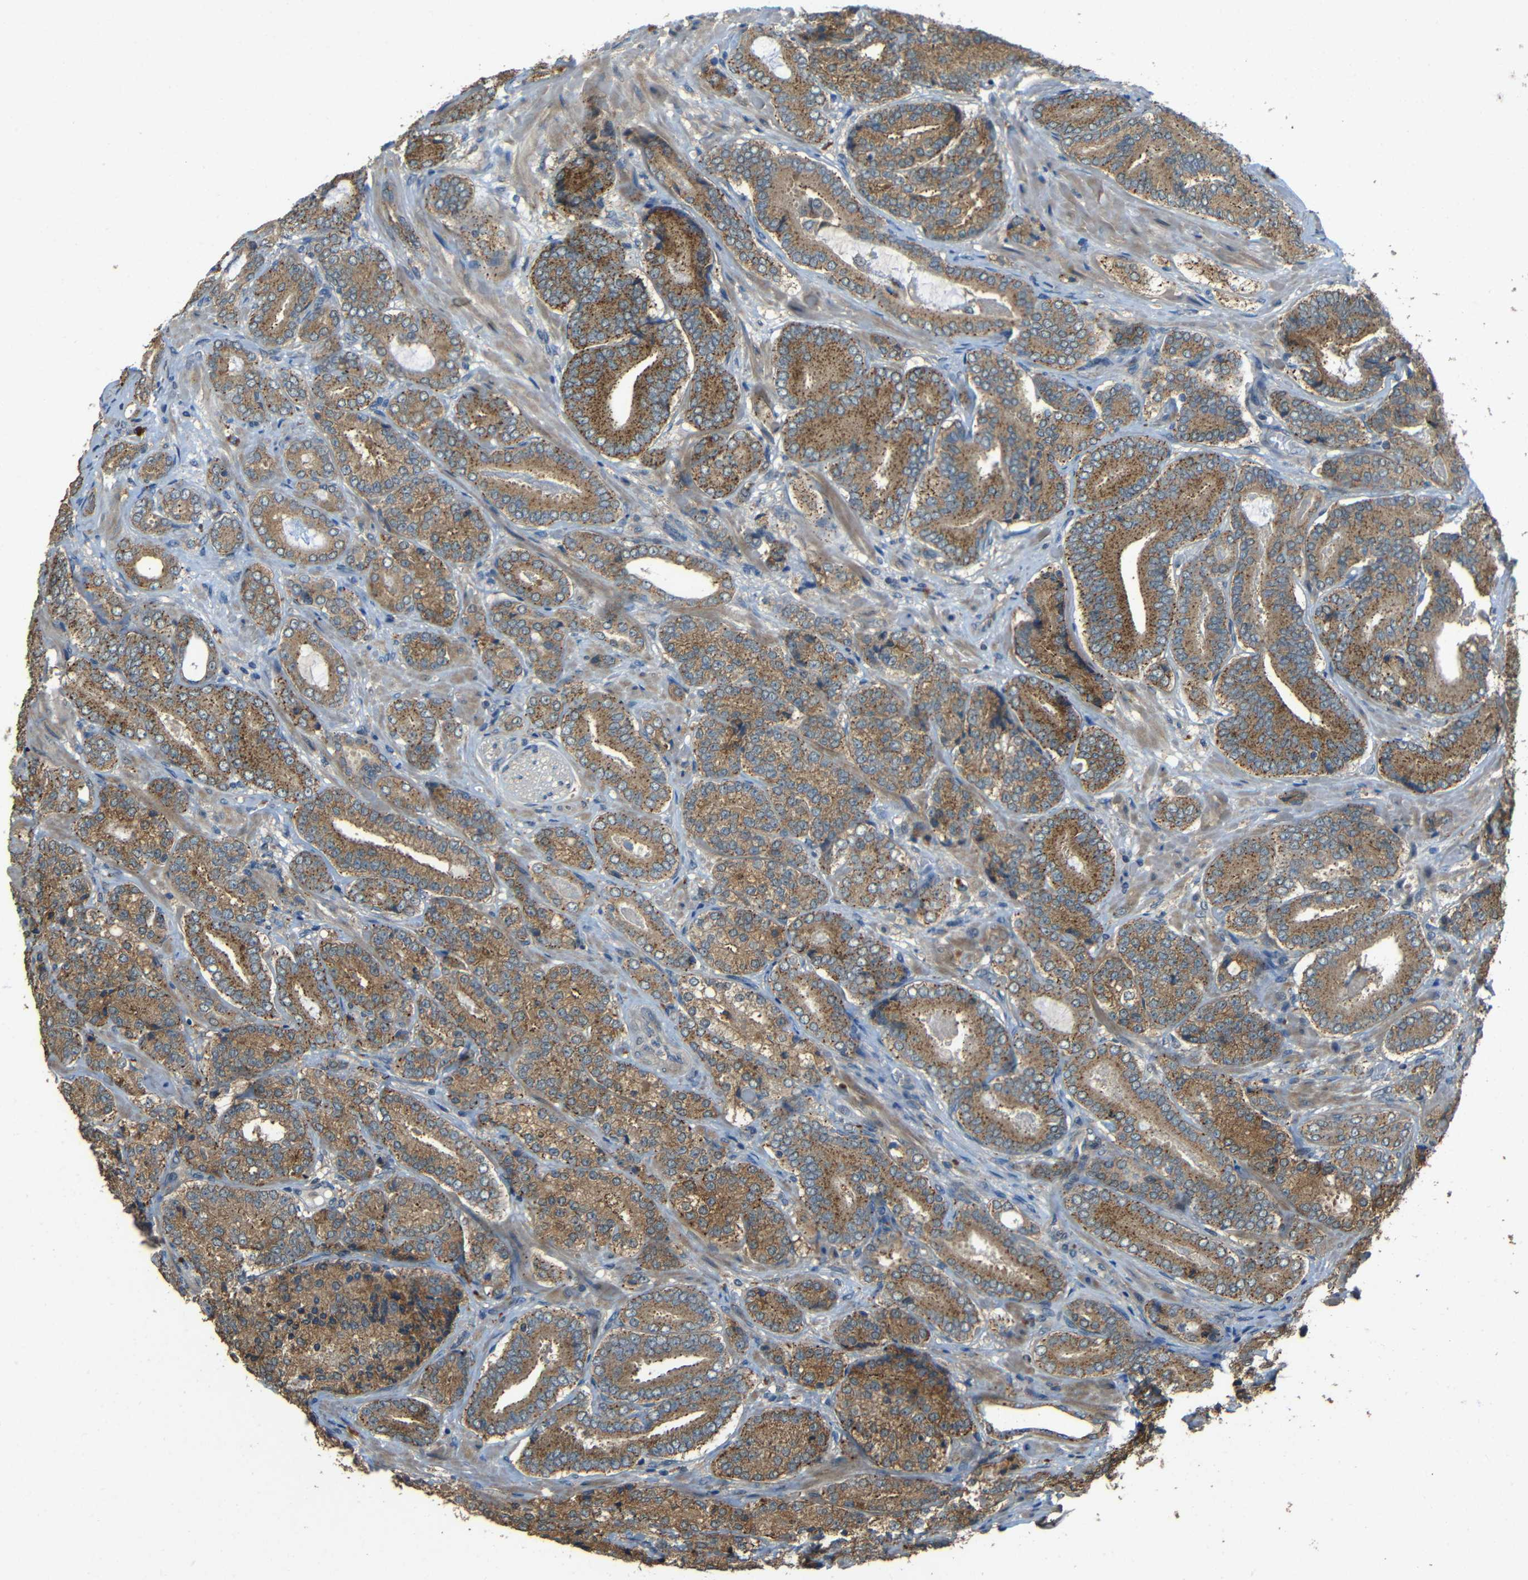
{"staining": {"intensity": "strong", "quantity": ">75%", "location": "cytoplasmic/membranous"}, "tissue": "prostate cancer", "cell_type": "Tumor cells", "image_type": "cancer", "snomed": [{"axis": "morphology", "description": "Adenocarcinoma, High grade"}, {"axis": "topography", "description": "Prostate"}], "caption": "About >75% of tumor cells in prostate high-grade adenocarcinoma display strong cytoplasmic/membranous protein expression as visualized by brown immunohistochemical staining.", "gene": "ACACA", "patient": {"sex": "male", "age": 61}}